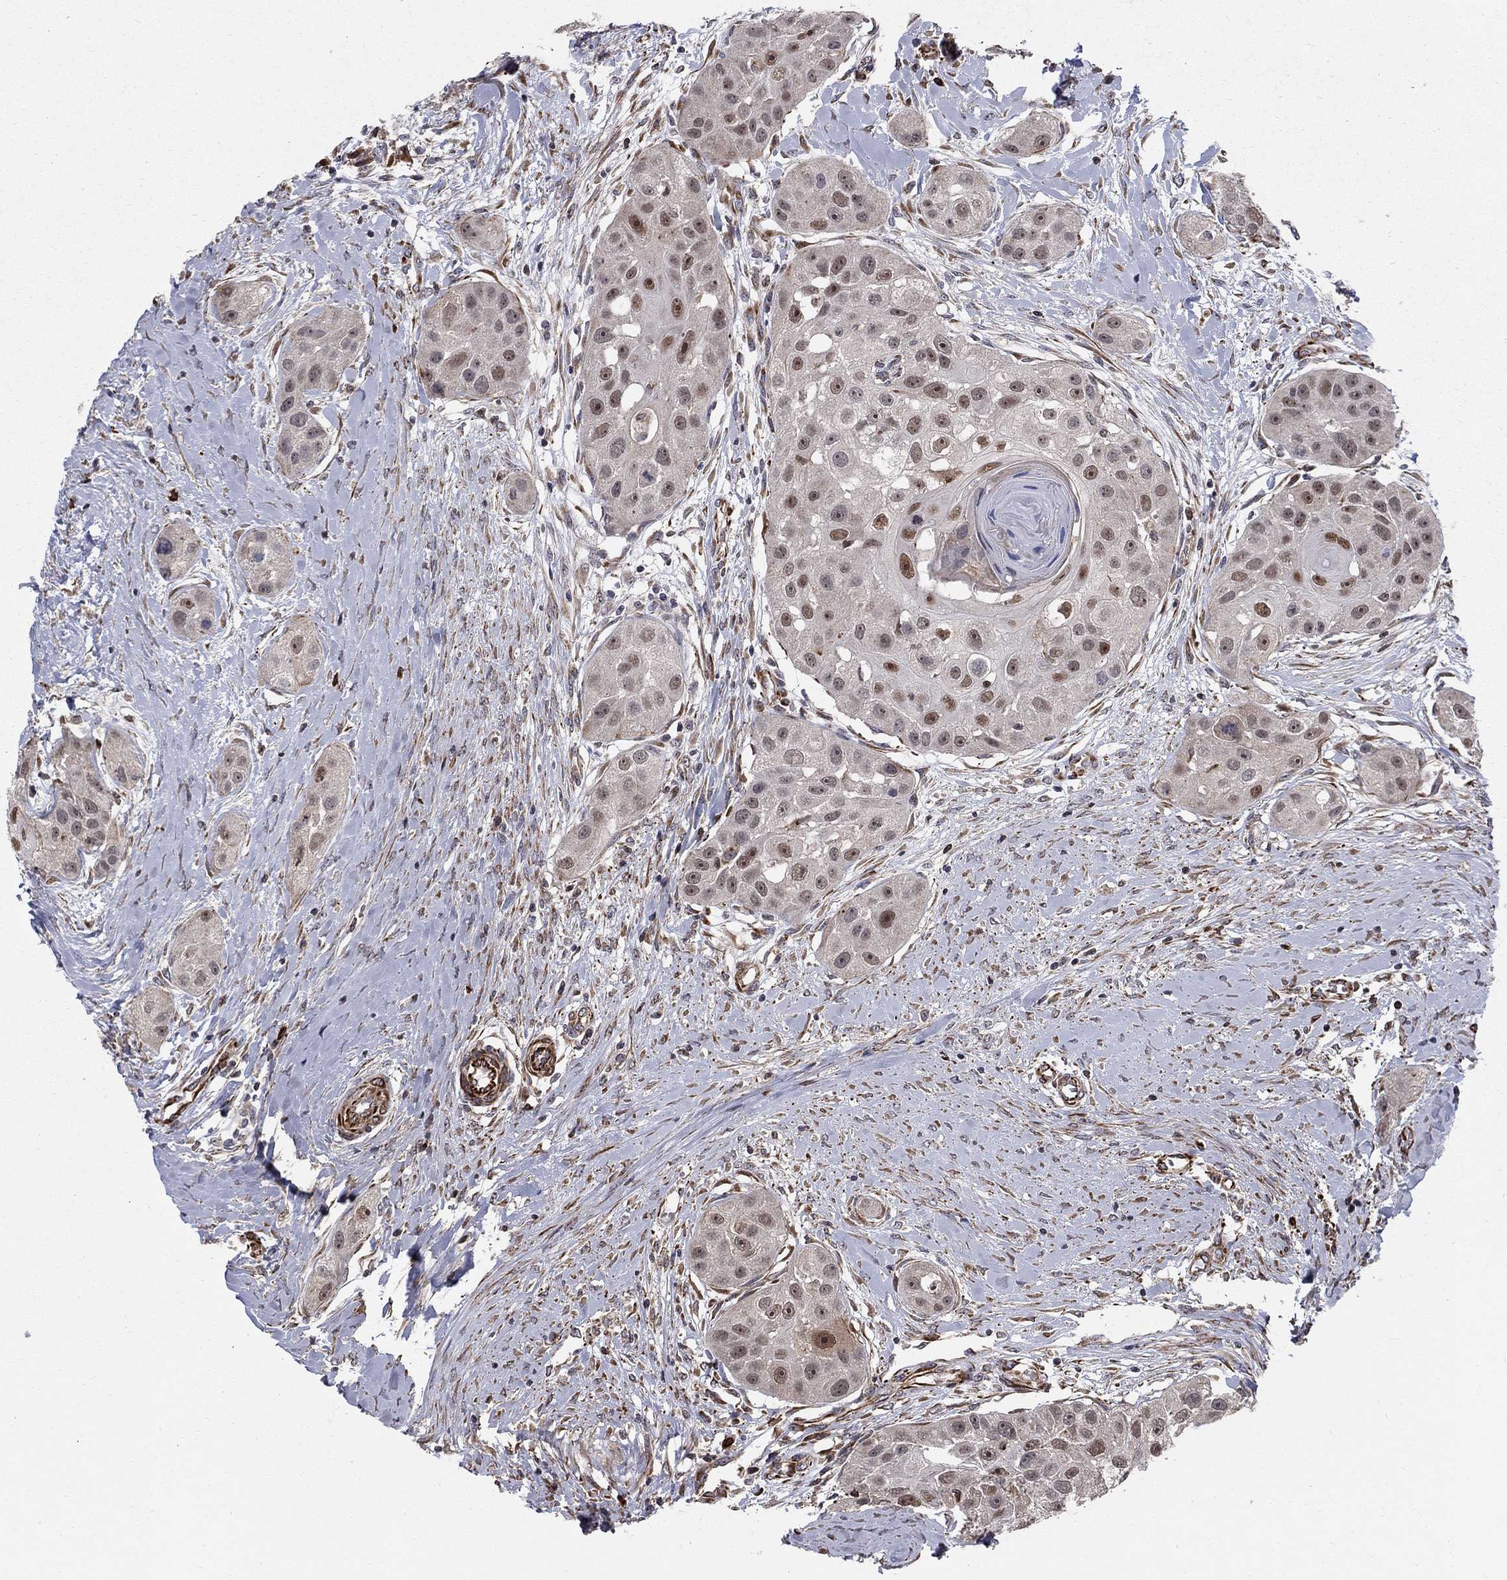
{"staining": {"intensity": "strong", "quantity": "<25%", "location": "nuclear"}, "tissue": "head and neck cancer", "cell_type": "Tumor cells", "image_type": "cancer", "snomed": [{"axis": "morphology", "description": "Normal tissue, NOS"}, {"axis": "morphology", "description": "Squamous cell carcinoma, NOS"}, {"axis": "topography", "description": "Skeletal muscle"}, {"axis": "topography", "description": "Head-Neck"}], "caption": "Tumor cells reveal medium levels of strong nuclear positivity in approximately <25% of cells in human head and neck cancer. (brown staining indicates protein expression, while blue staining denotes nuclei).", "gene": "MSRA", "patient": {"sex": "male", "age": 51}}